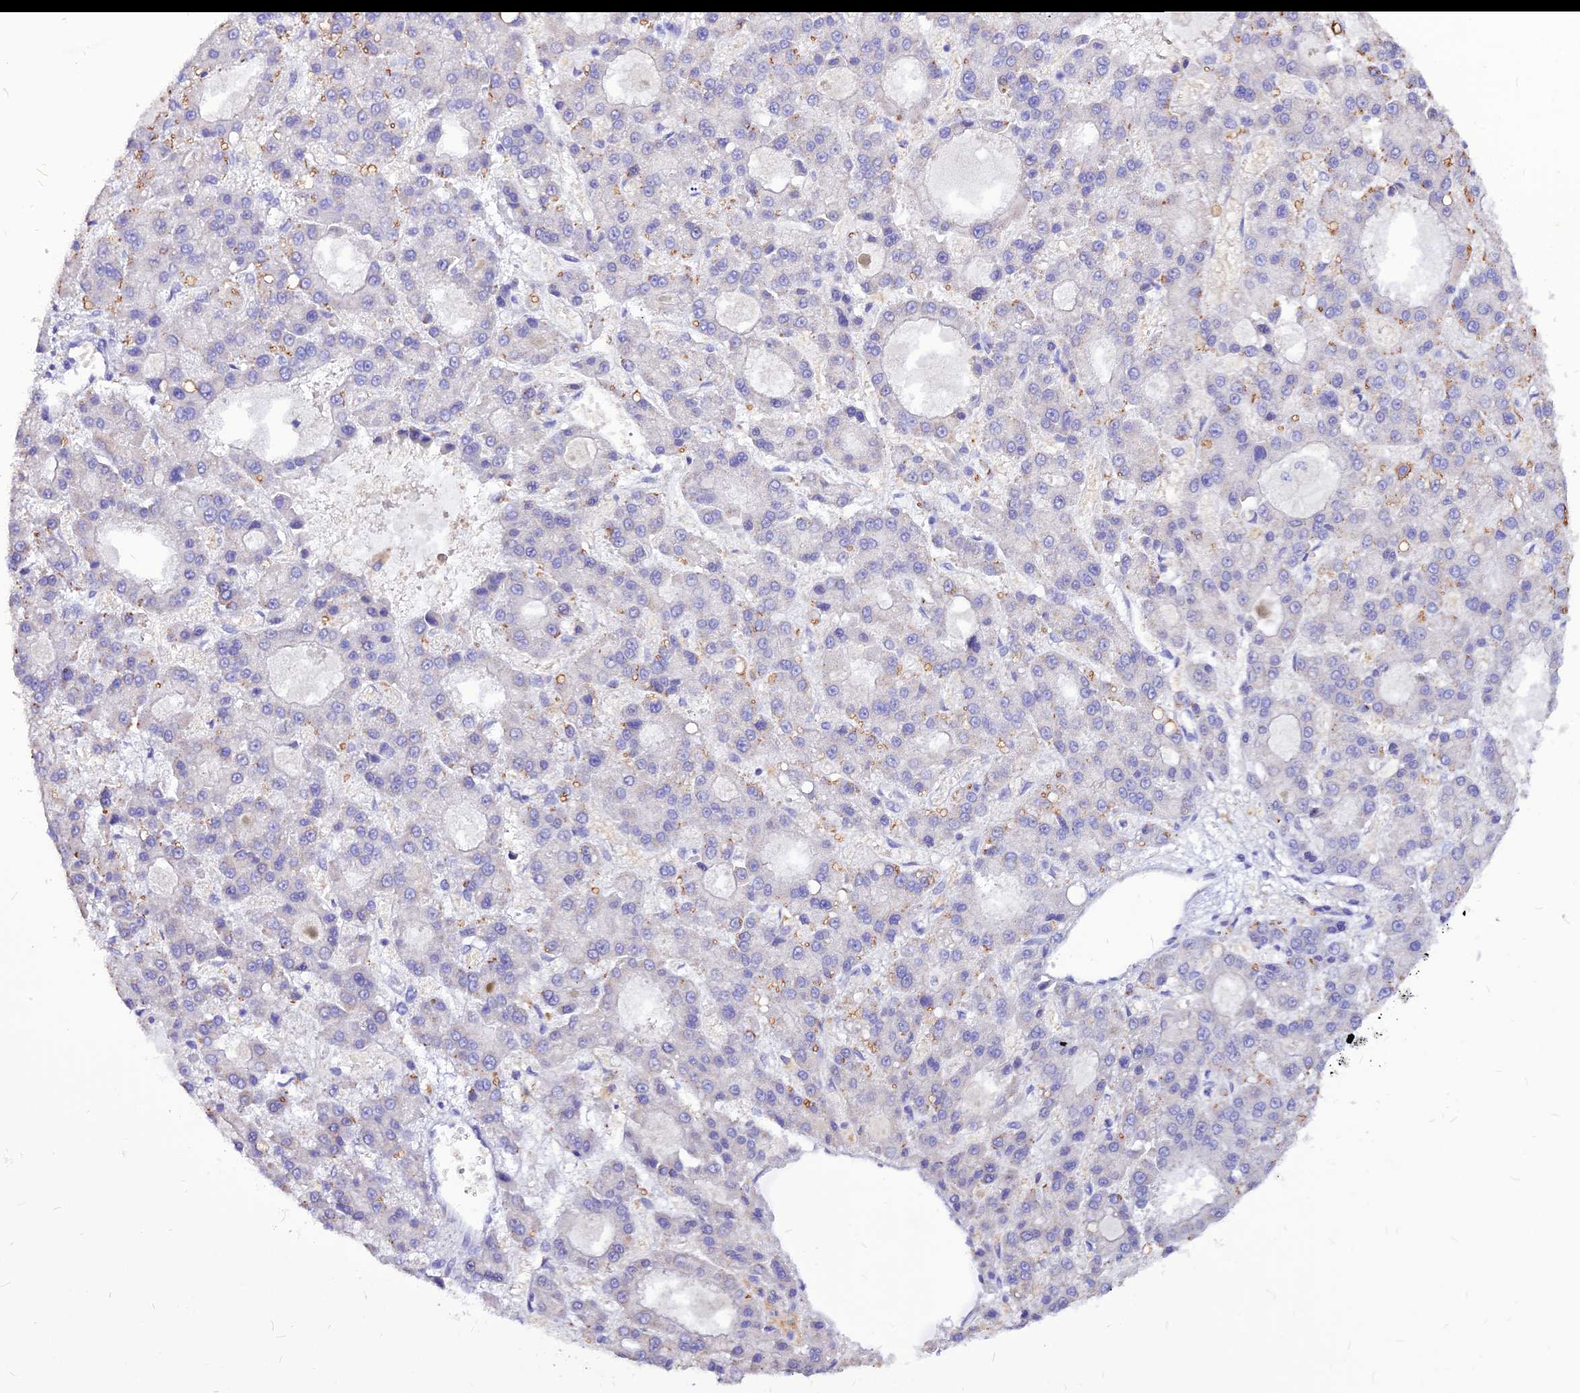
{"staining": {"intensity": "negative", "quantity": "none", "location": "none"}, "tissue": "liver cancer", "cell_type": "Tumor cells", "image_type": "cancer", "snomed": [{"axis": "morphology", "description": "Carcinoma, Hepatocellular, NOS"}, {"axis": "topography", "description": "Liver"}], "caption": "An immunohistochemistry (IHC) photomicrograph of liver cancer is shown. There is no staining in tumor cells of liver cancer.", "gene": "CZIB", "patient": {"sex": "male", "age": 70}}